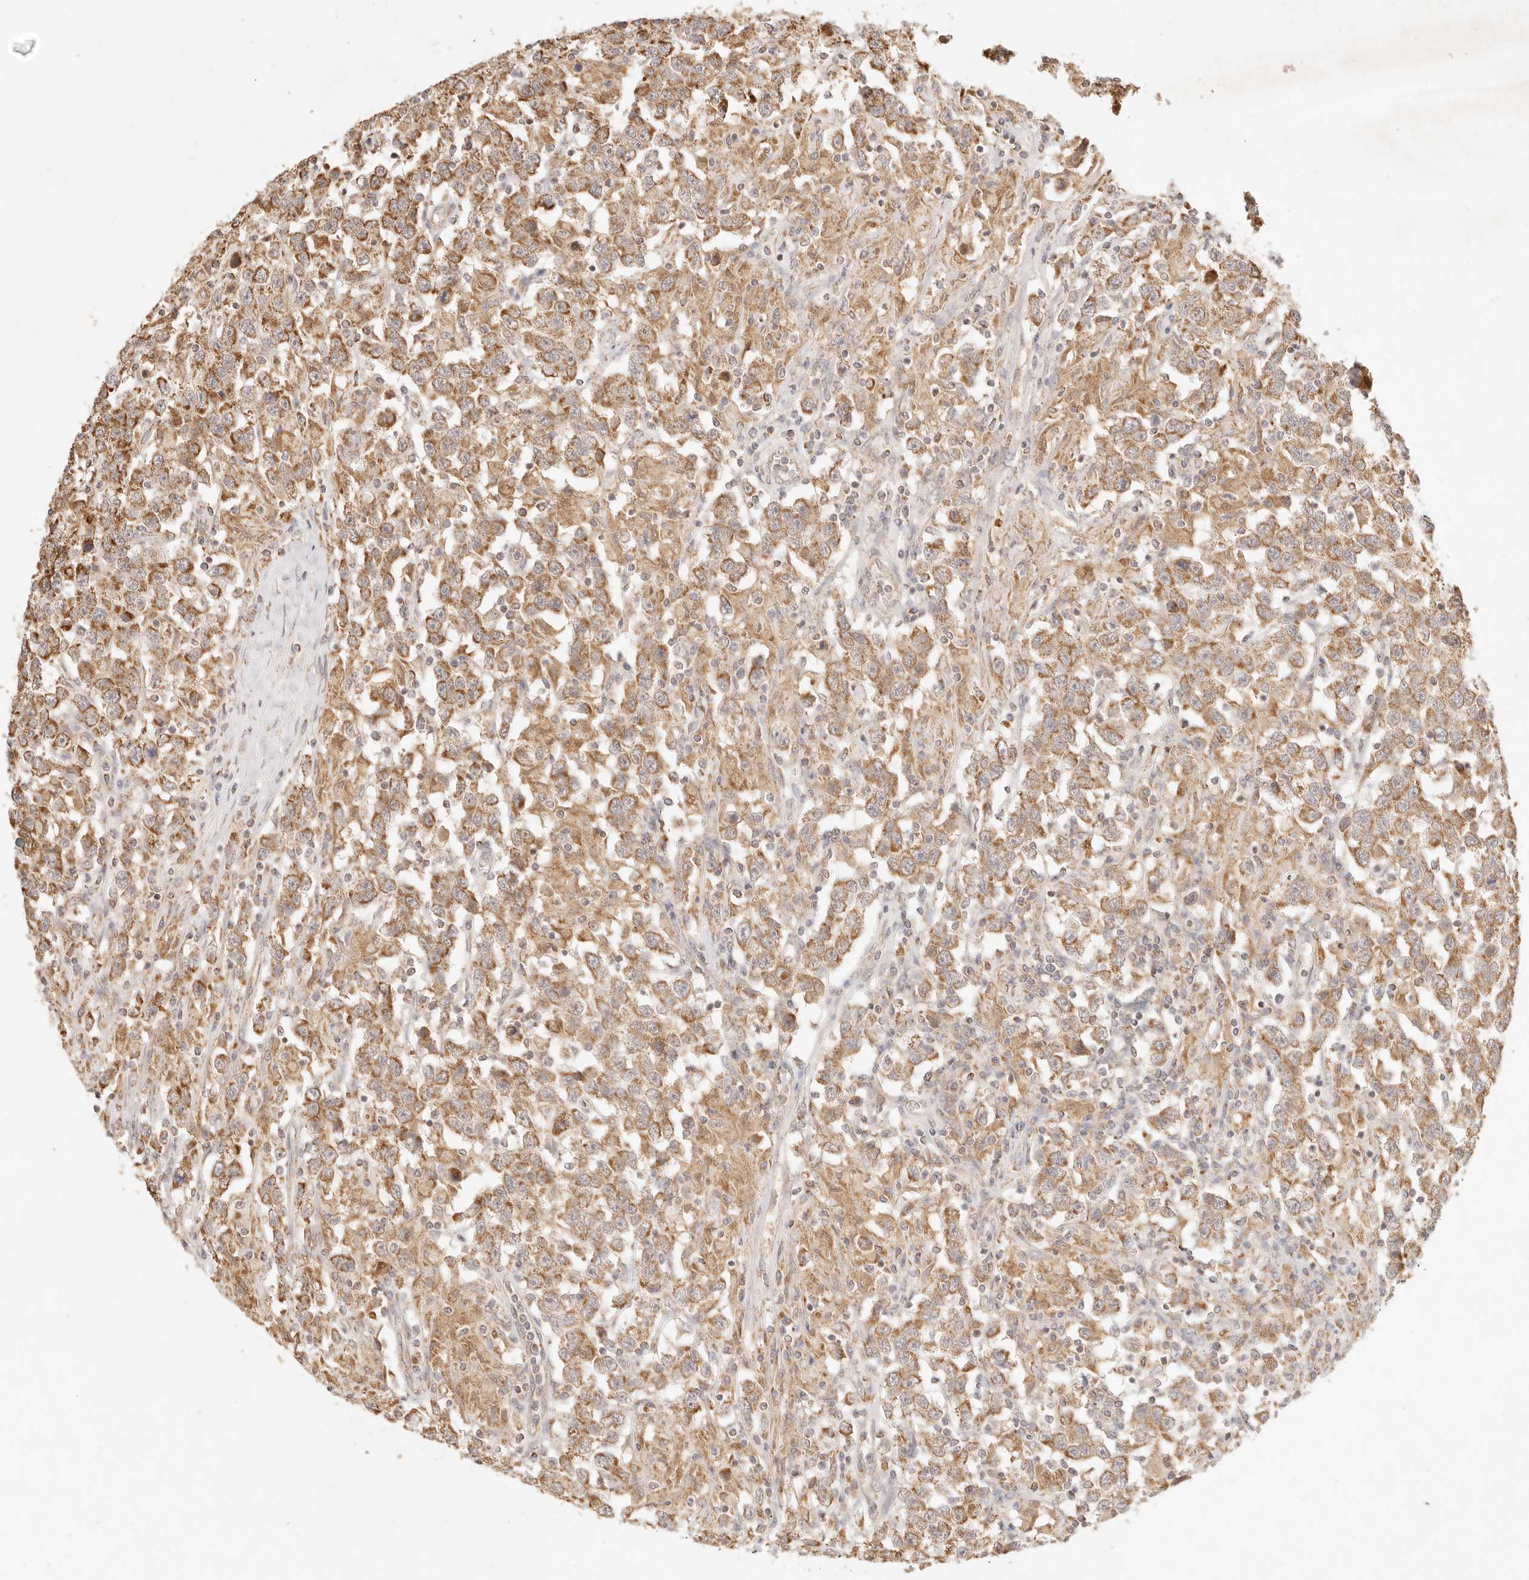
{"staining": {"intensity": "moderate", "quantity": ">75%", "location": "cytoplasmic/membranous"}, "tissue": "testis cancer", "cell_type": "Tumor cells", "image_type": "cancer", "snomed": [{"axis": "morphology", "description": "Seminoma, NOS"}, {"axis": "topography", "description": "Testis"}], "caption": "Immunohistochemical staining of human seminoma (testis) demonstrates medium levels of moderate cytoplasmic/membranous protein expression in about >75% of tumor cells. The protein of interest is shown in brown color, while the nuclei are stained blue.", "gene": "CPLANE2", "patient": {"sex": "male", "age": 41}}